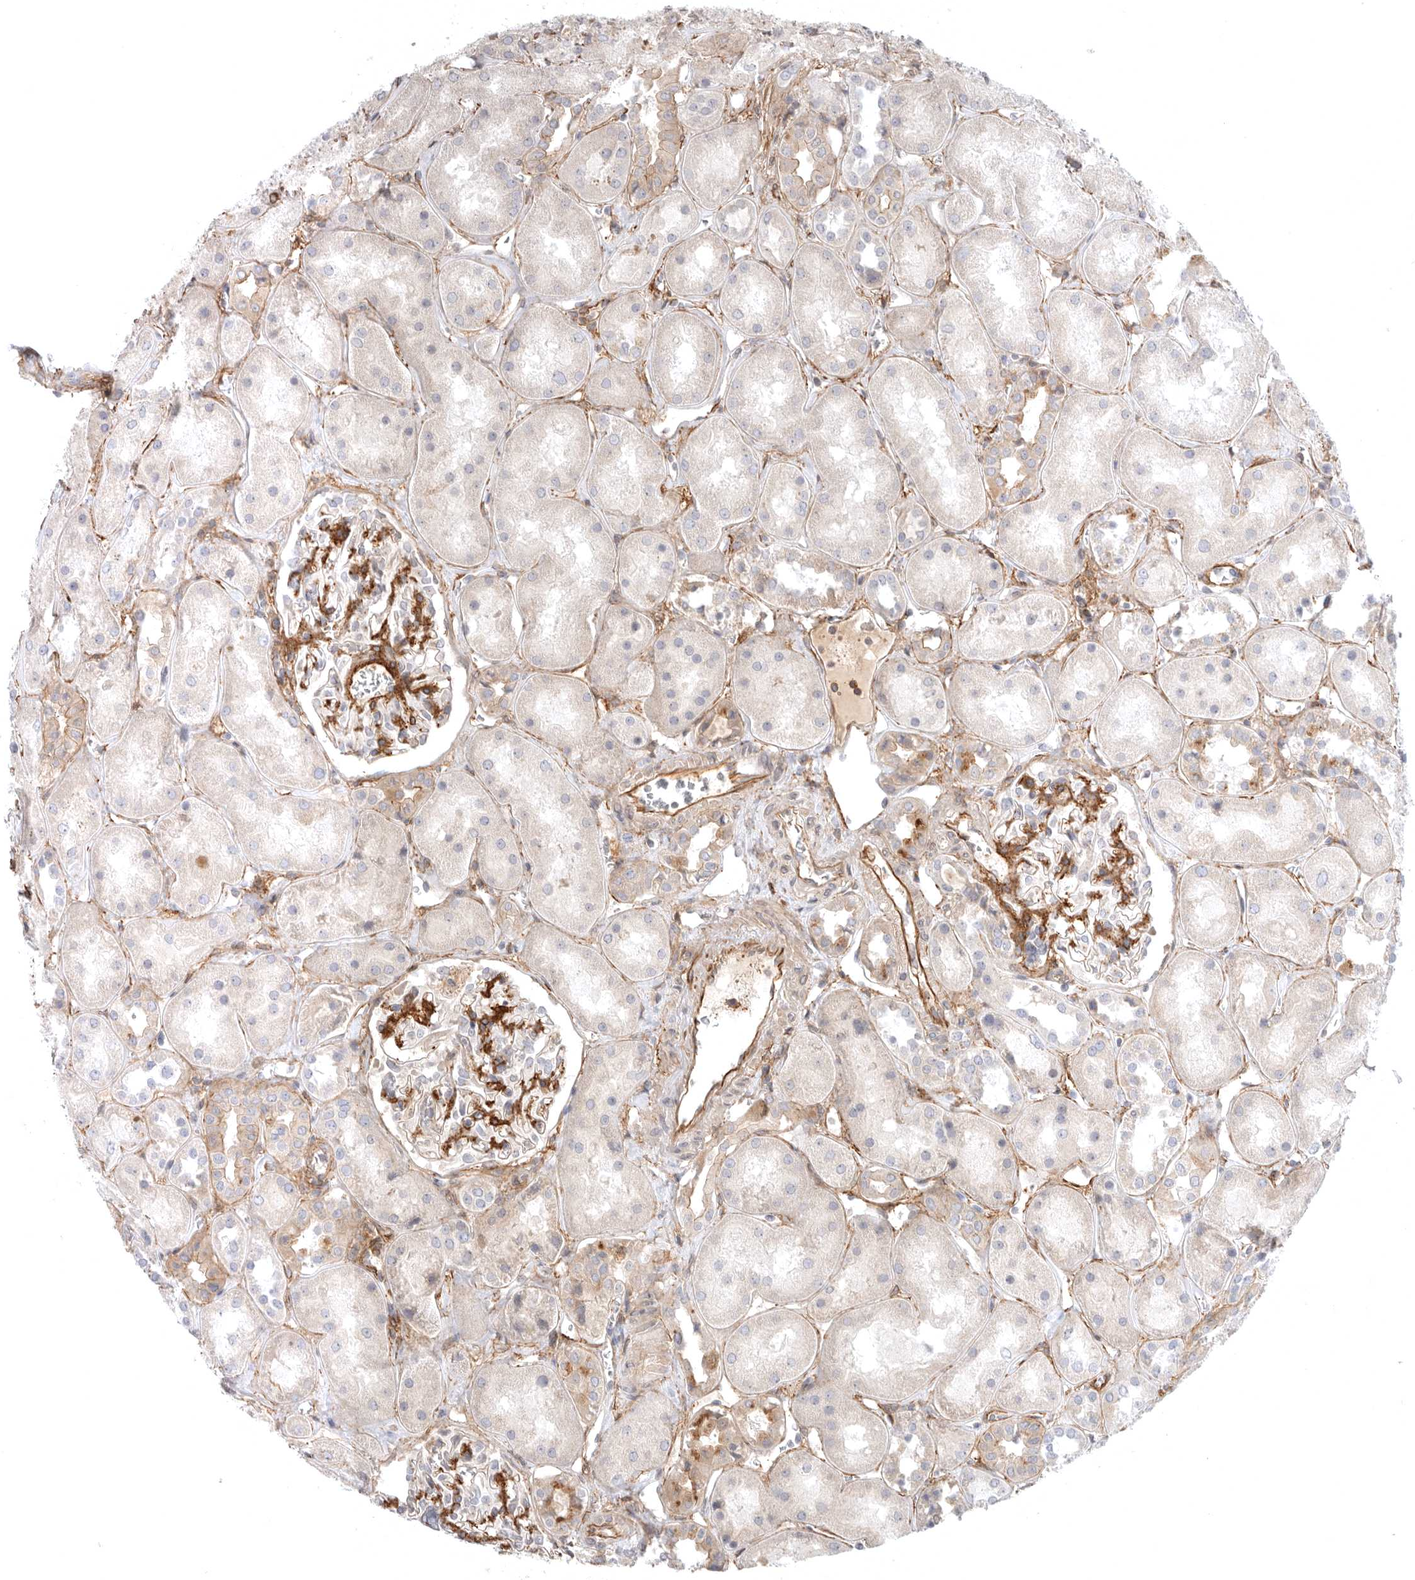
{"staining": {"intensity": "moderate", "quantity": "25%-75%", "location": "cytoplasmic/membranous"}, "tissue": "kidney", "cell_type": "Cells in glomeruli", "image_type": "normal", "snomed": [{"axis": "morphology", "description": "Normal tissue, NOS"}, {"axis": "topography", "description": "Kidney"}], "caption": "A medium amount of moderate cytoplasmic/membranous staining is seen in approximately 25%-75% of cells in glomeruli in benign kidney. (DAB IHC, brown staining for protein, blue staining for nuclei).", "gene": "LONRF1", "patient": {"sex": "male", "age": 70}}